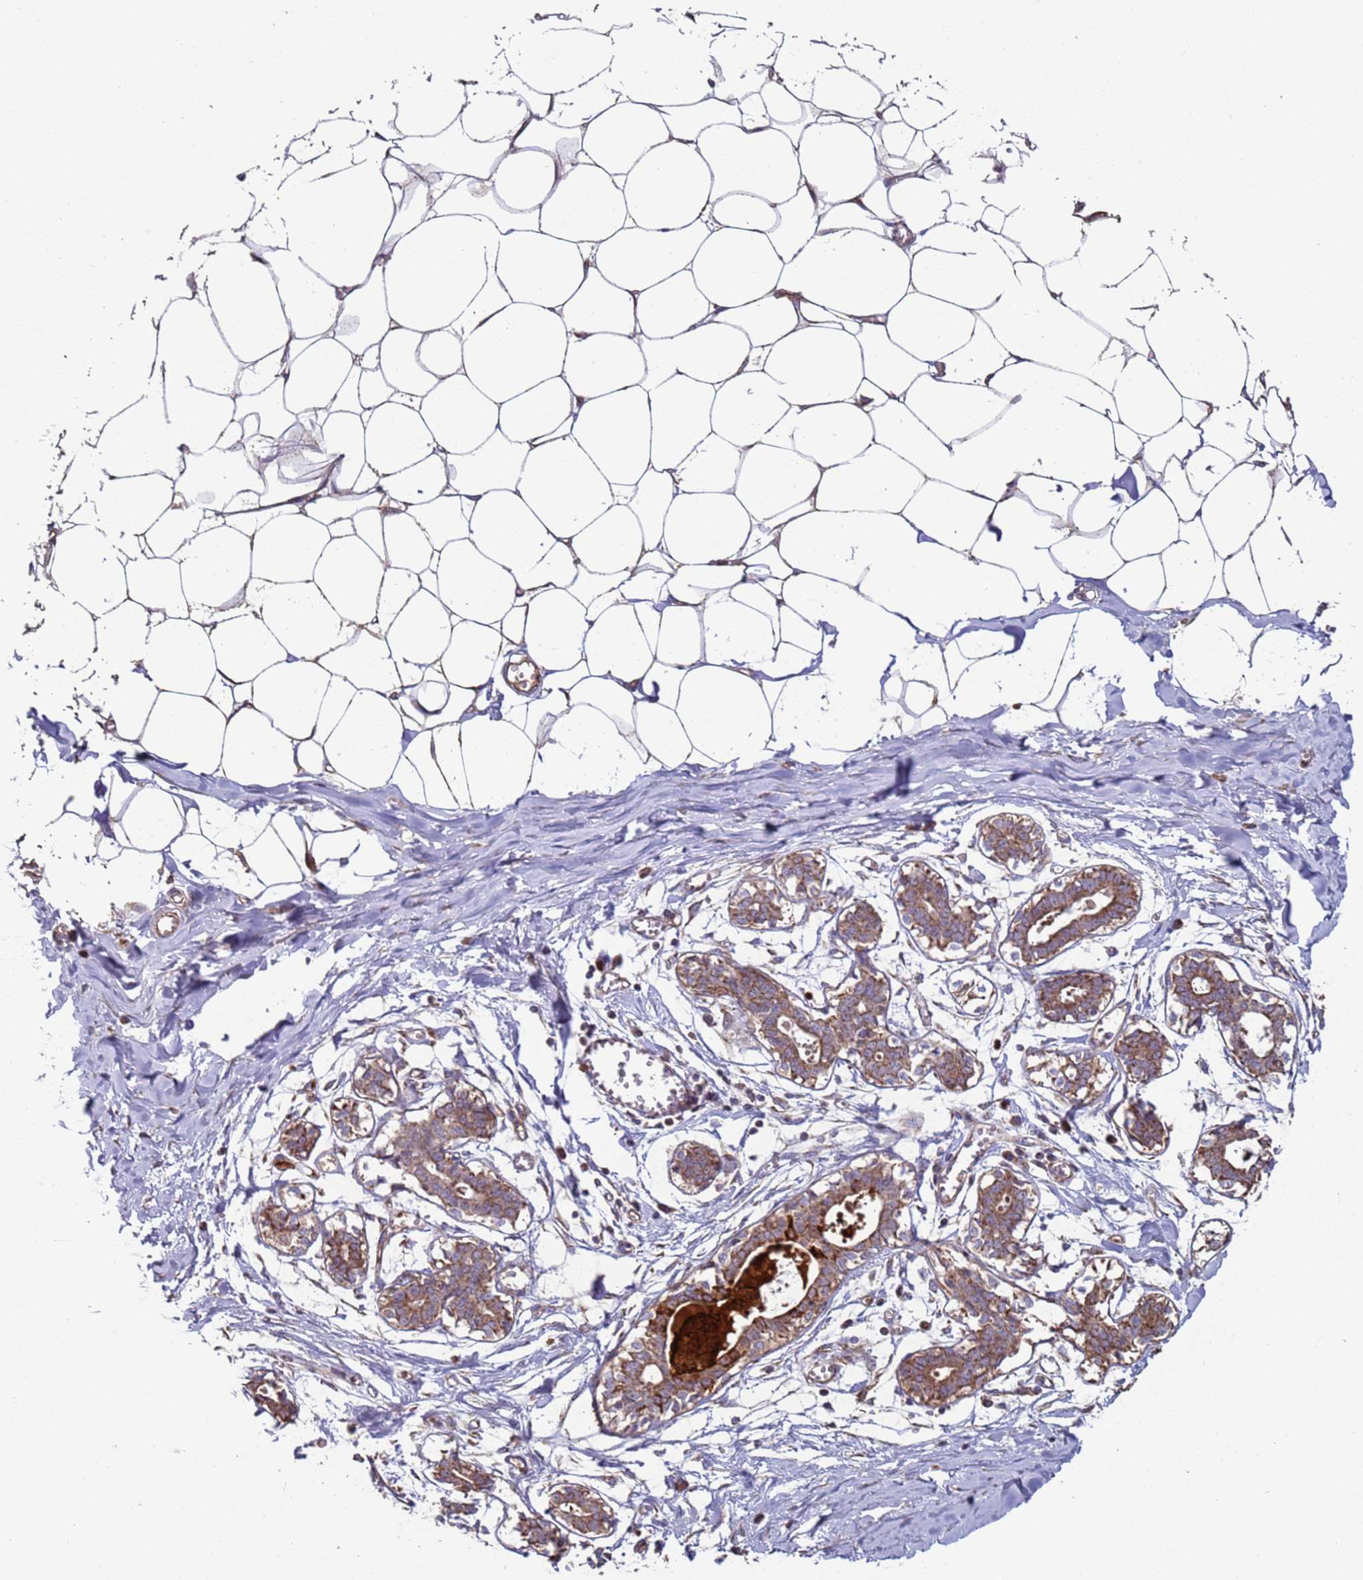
{"staining": {"intensity": "moderate", "quantity": ">75%", "location": "cytoplasmic/membranous"}, "tissue": "breast", "cell_type": "Adipocytes", "image_type": "normal", "snomed": [{"axis": "morphology", "description": "Normal tissue, NOS"}, {"axis": "topography", "description": "Breast"}], "caption": "Human breast stained with a brown dye exhibits moderate cytoplasmic/membranous positive staining in approximately >75% of adipocytes.", "gene": "FBXO33", "patient": {"sex": "female", "age": 27}}